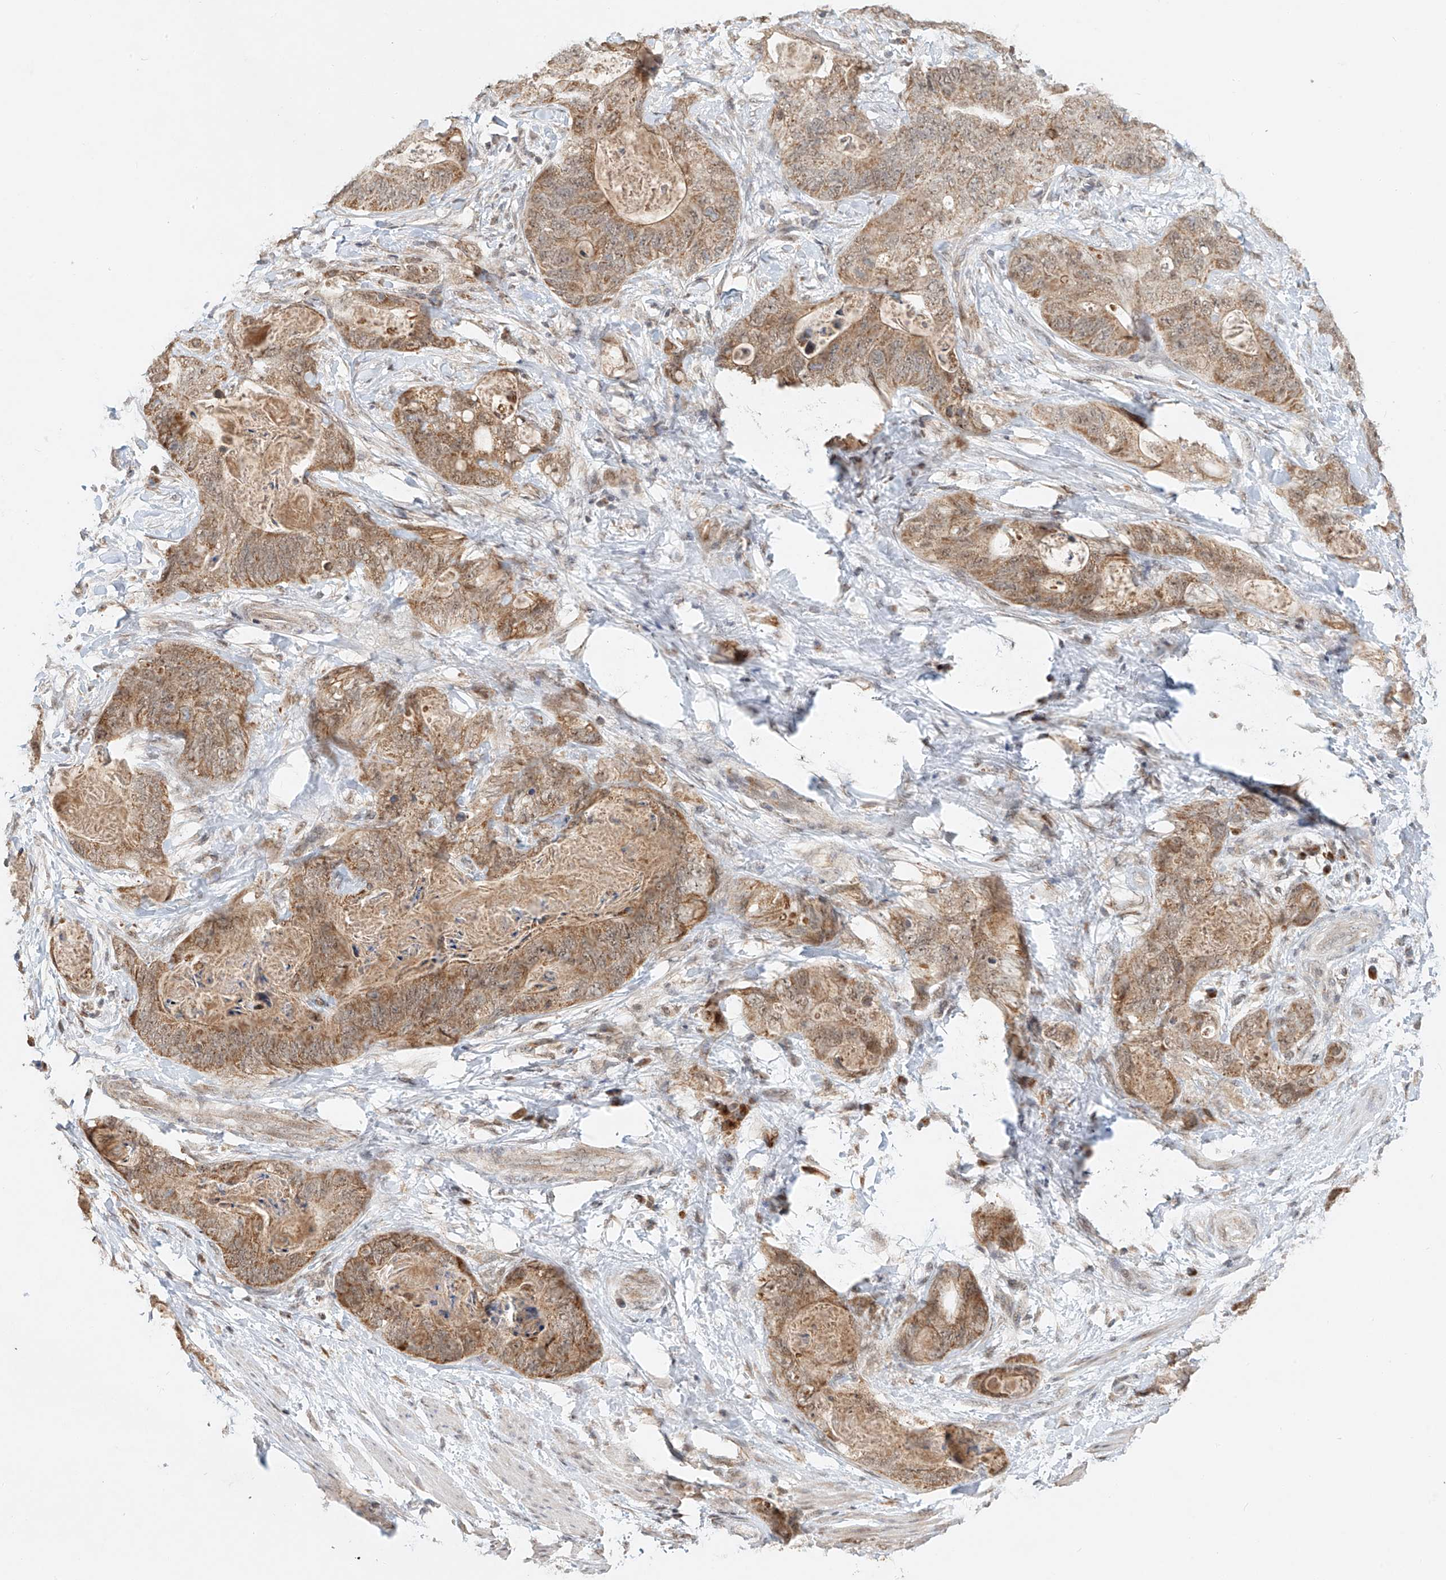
{"staining": {"intensity": "moderate", "quantity": ">75%", "location": "cytoplasmic/membranous"}, "tissue": "stomach cancer", "cell_type": "Tumor cells", "image_type": "cancer", "snomed": [{"axis": "morphology", "description": "Adenocarcinoma, NOS"}, {"axis": "topography", "description": "Stomach"}], "caption": "Immunohistochemical staining of human stomach adenocarcinoma displays moderate cytoplasmic/membranous protein staining in approximately >75% of tumor cells.", "gene": "SYTL3", "patient": {"sex": "female", "age": 89}}